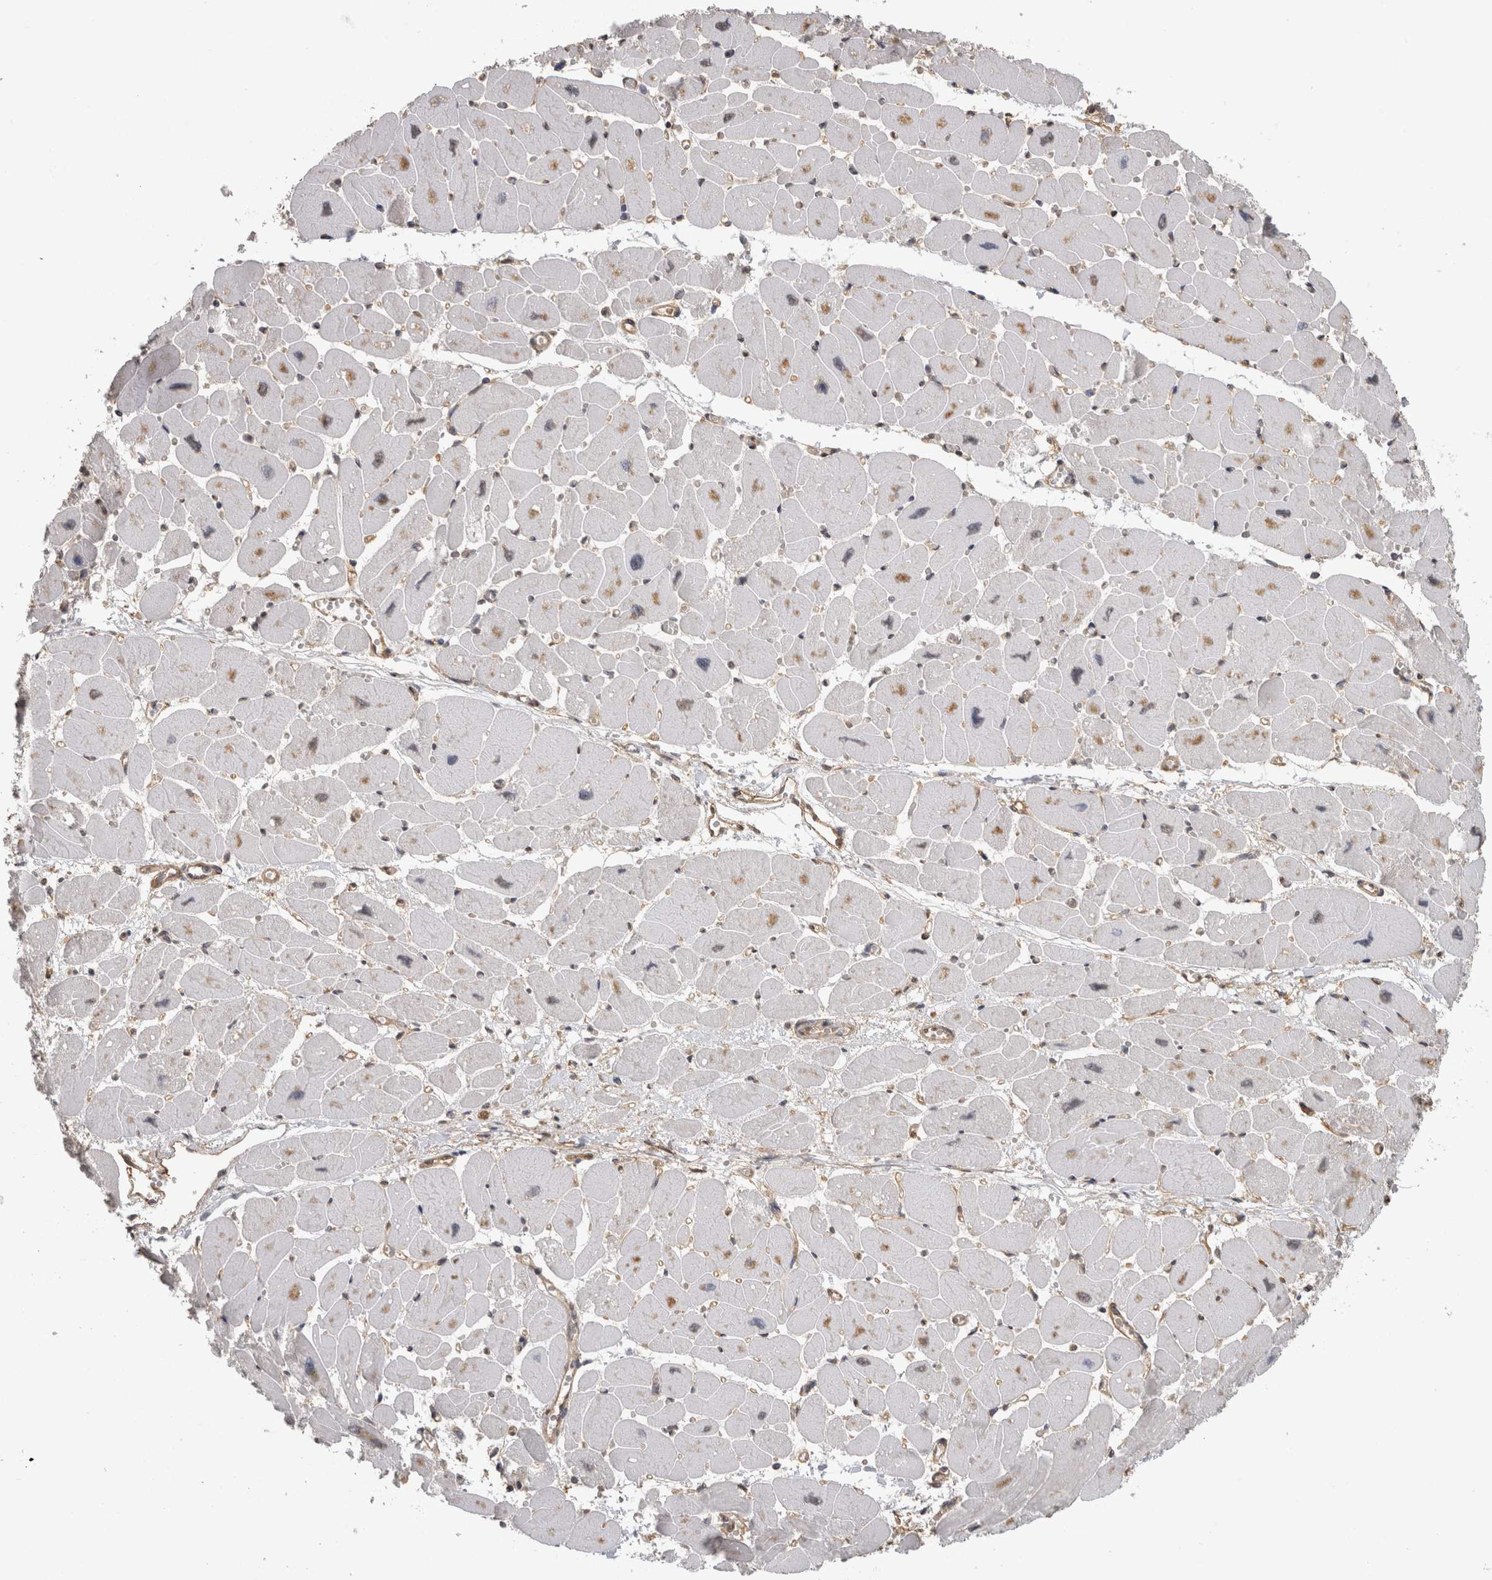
{"staining": {"intensity": "moderate", "quantity": "<25%", "location": "cytoplasmic/membranous"}, "tissue": "heart muscle", "cell_type": "Cardiomyocytes", "image_type": "normal", "snomed": [{"axis": "morphology", "description": "Normal tissue, NOS"}, {"axis": "topography", "description": "Heart"}], "caption": "A high-resolution image shows IHC staining of unremarkable heart muscle, which displays moderate cytoplasmic/membranous expression in about <25% of cardiomyocytes.", "gene": "RECK", "patient": {"sex": "female", "age": 54}}